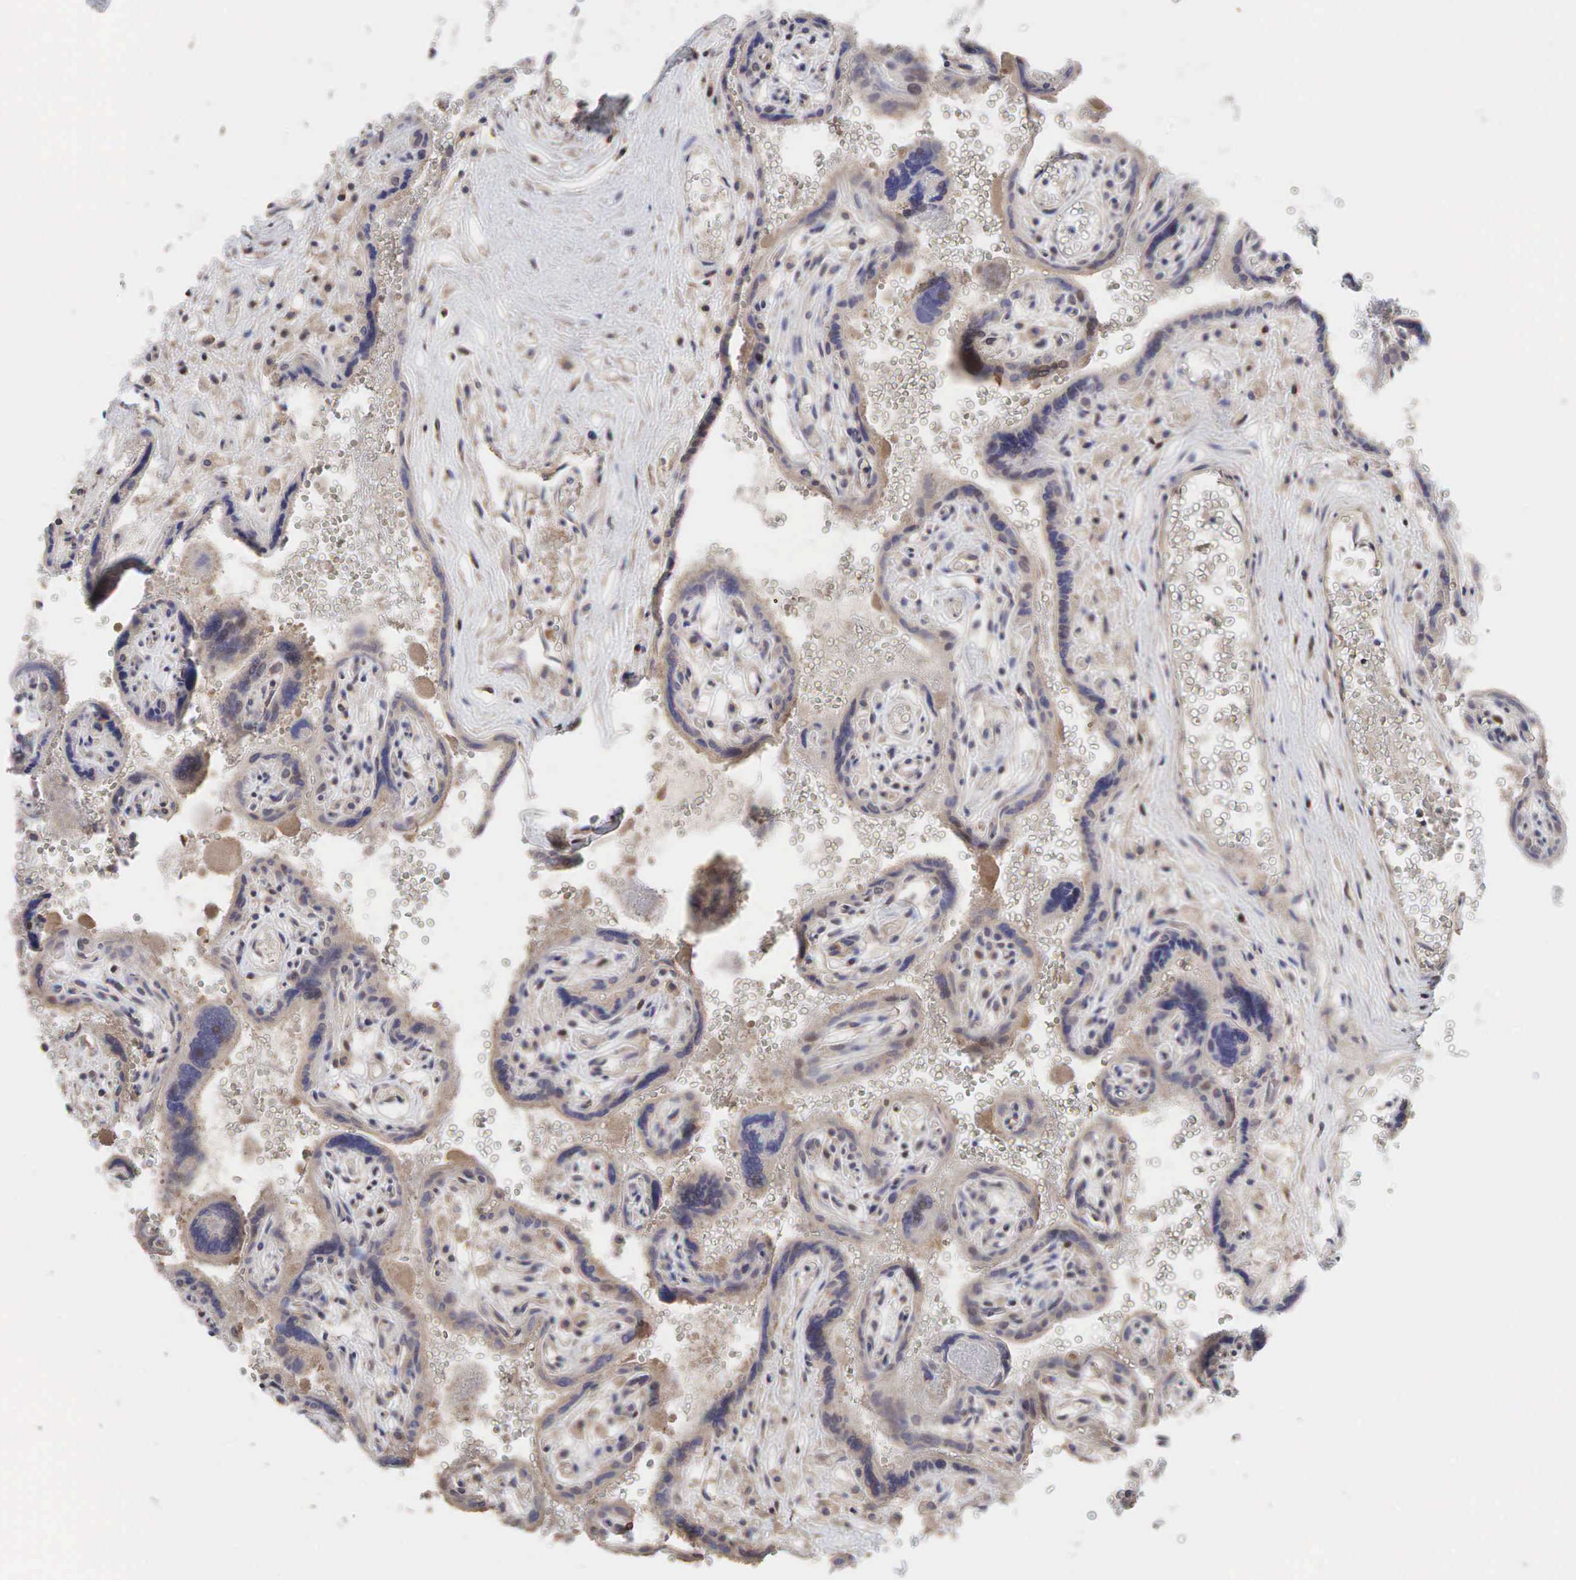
{"staining": {"intensity": "moderate", "quantity": ">75%", "location": "cytoplasmic/membranous"}, "tissue": "placenta", "cell_type": "Decidual cells", "image_type": "normal", "snomed": [{"axis": "morphology", "description": "Normal tissue, NOS"}, {"axis": "topography", "description": "Placenta"}], "caption": "Moderate cytoplasmic/membranous expression is appreciated in about >75% of decidual cells in unremarkable placenta.", "gene": "PABPC5", "patient": {"sex": "female", "age": 40}}